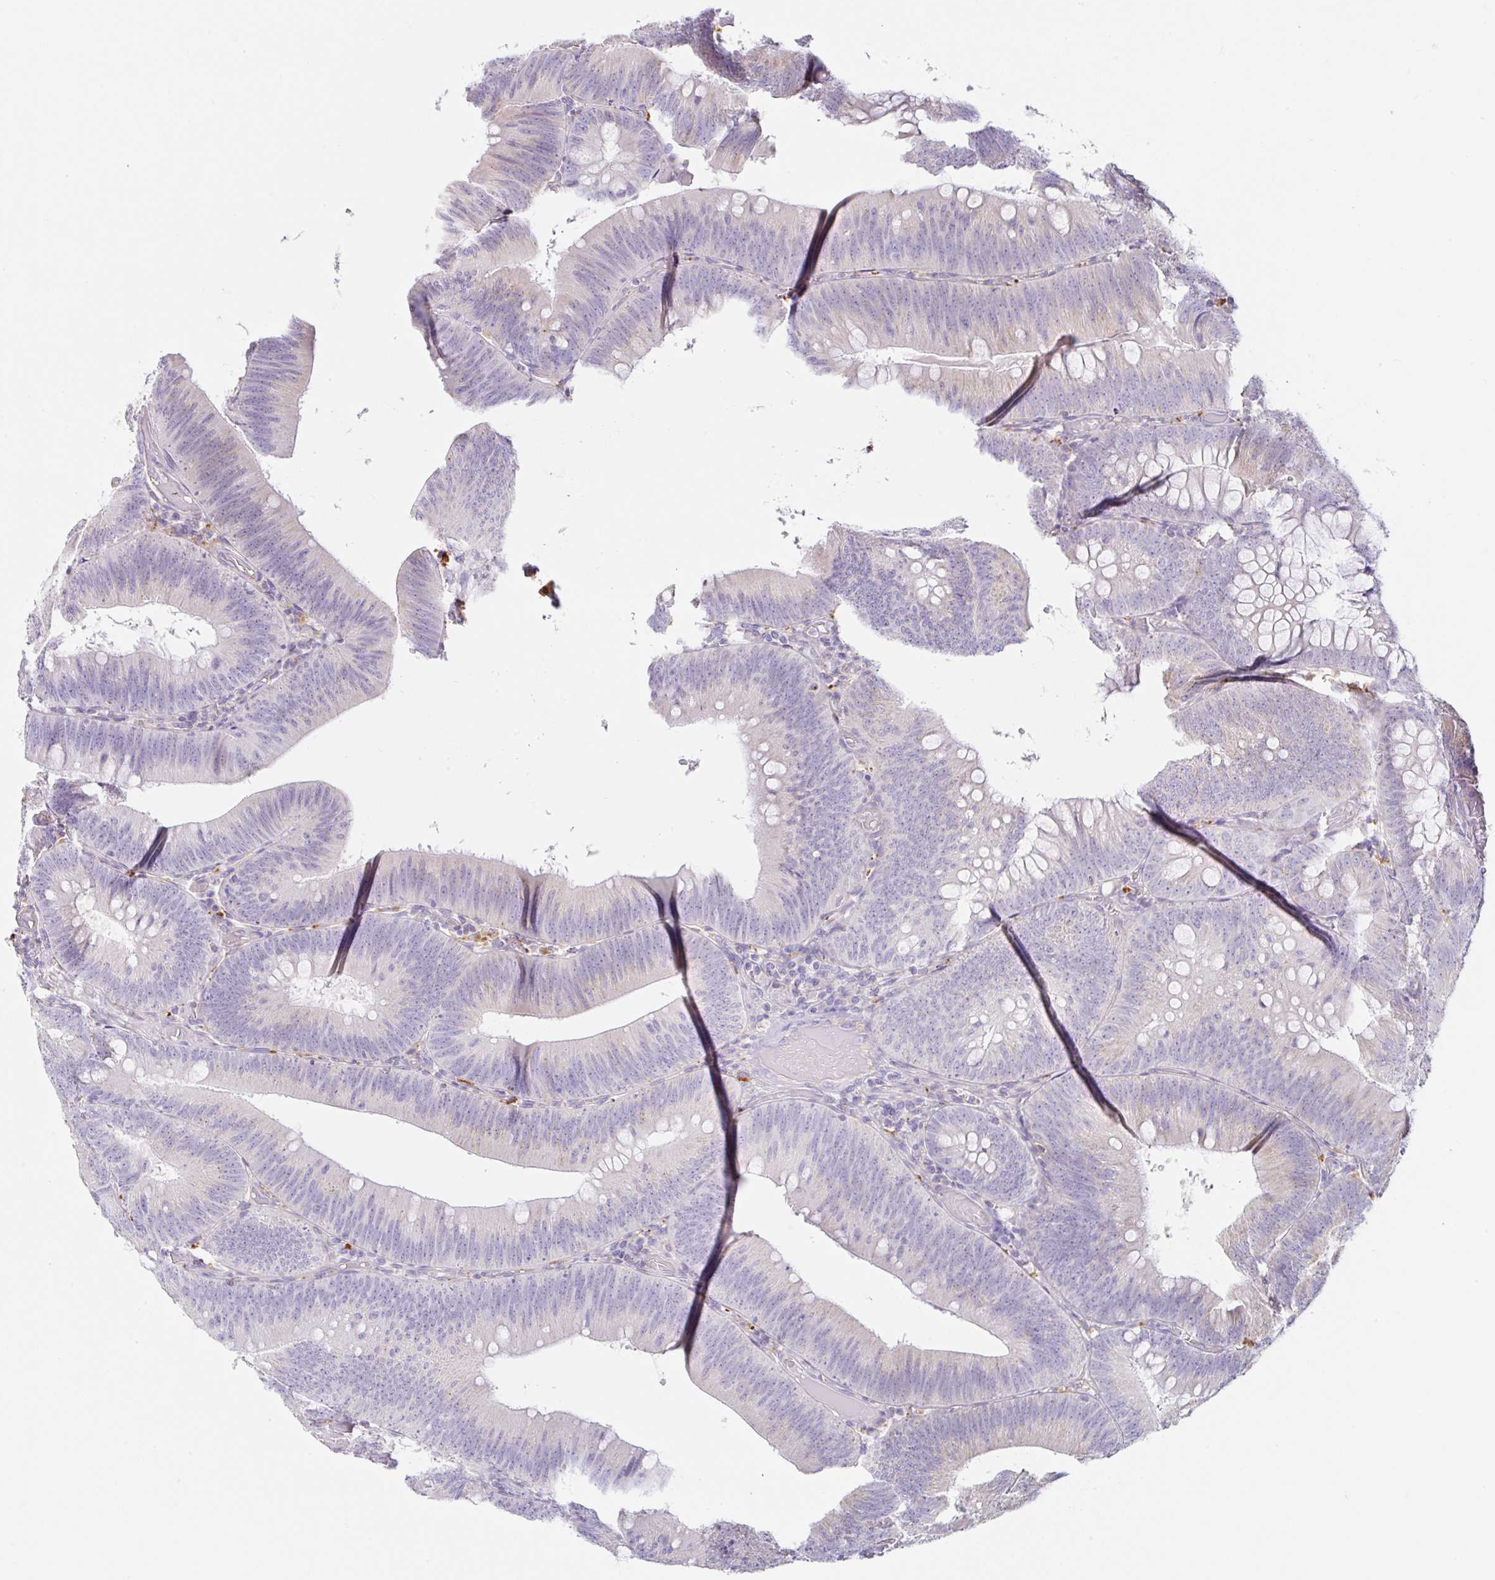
{"staining": {"intensity": "negative", "quantity": "none", "location": "none"}, "tissue": "colorectal cancer", "cell_type": "Tumor cells", "image_type": "cancer", "snomed": [{"axis": "morphology", "description": "Adenocarcinoma, NOS"}, {"axis": "topography", "description": "Colon"}], "caption": "An image of colorectal cancer (adenocarcinoma) stained for a protein shows no brown staining in tumor cells.", "gene": "DKK4", "patient": {"sex": "male", "age": 84}}